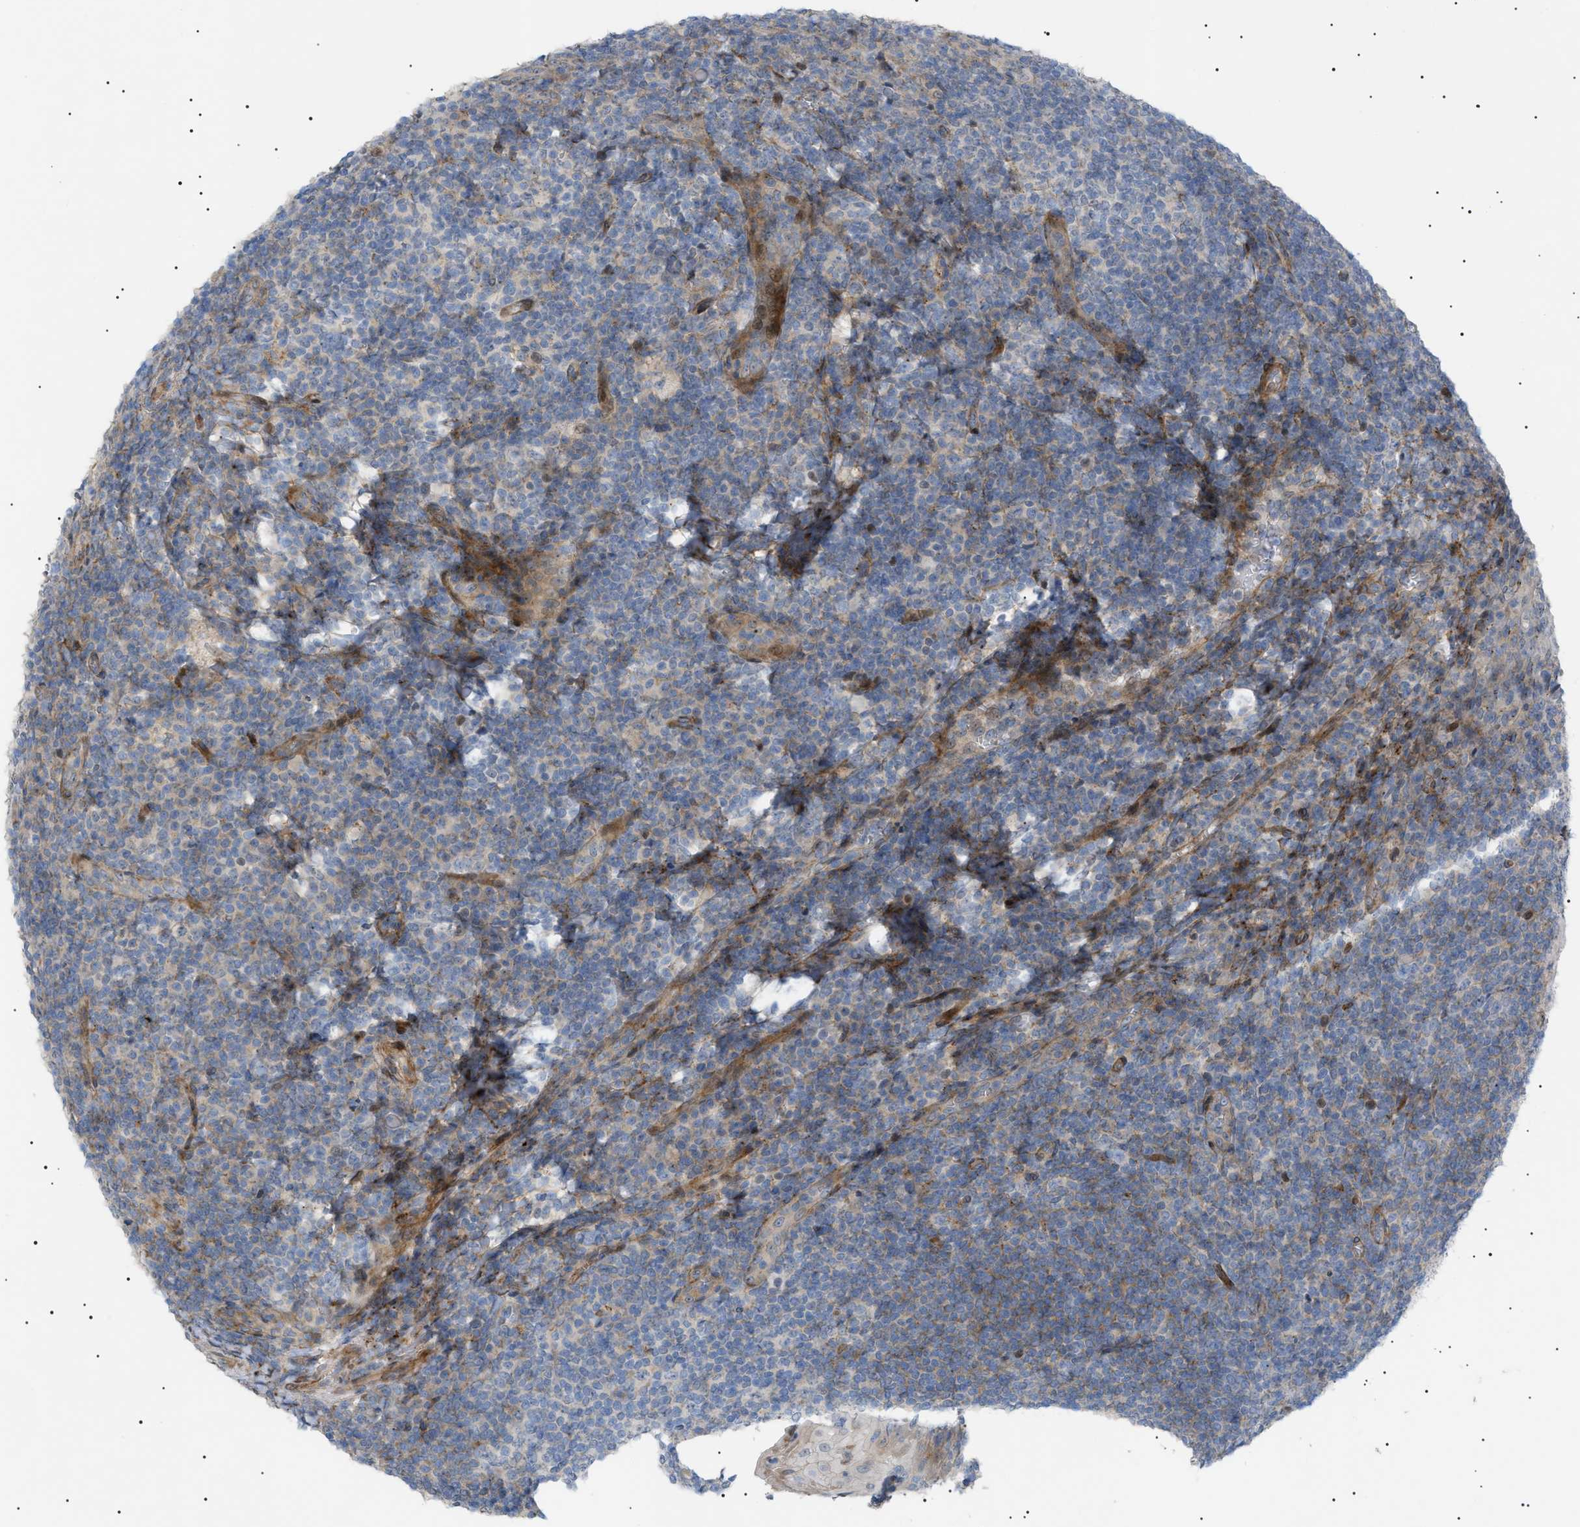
{"staining": {"intensity": "negative", "quantity": "none", "location": "none"}, "tissue": "tonsil", "cell_type": "Germinal center cells", "image_type": "normal", "snomed": [{"axis": "morphology", "description": "Normal tissue, NOS"}, {"axis": "topography", "description": "Tonsil"}], "caption": "The immunohistochemistry (IHC) image has no significant expression in germinal center cells of tonsil.", "gene": "SFXN5", "patient": {"sex": "male", "age": 37}}